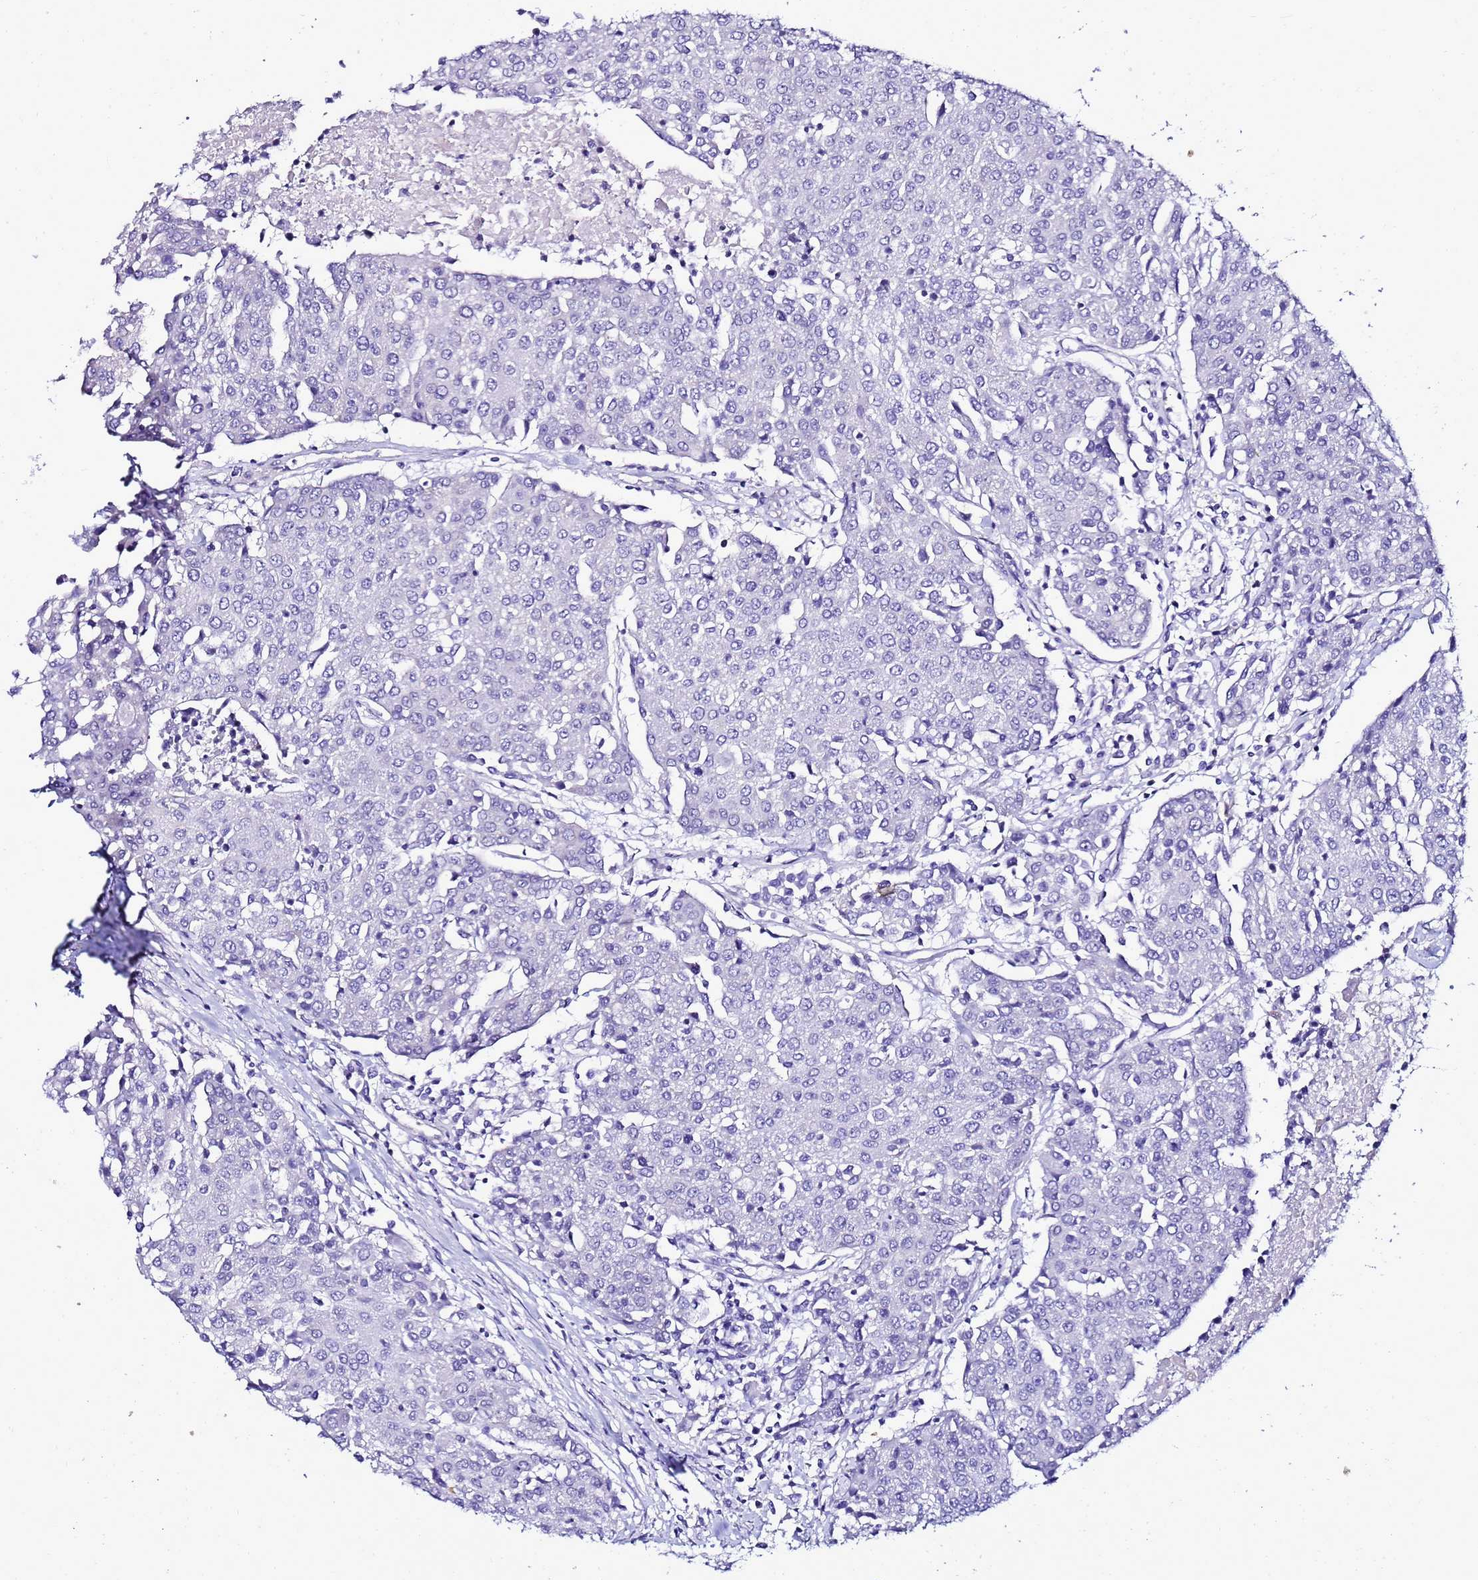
{"staining": {"intensity": "negative", "quantity": "none", "location": "none"}, "tissue": "urothelial cancer", "cell_type": "Tumor cells", "image_type": "cancer", "snomed": [{"axis": "morphology", "description": "Urothelial carcinoma, High grade"}, {"axis": "topography", "description": "Urinary bladder"}], "caption": "Immunohistochemical staining of urothelial cancer demonstrates no significant positivity in tumor cells. (Brightfield microscopy of DAB (3,3'-diaminobenzidine) immunohistochemistry (IHC) at high magnification).", "gene": "FAM166B", "patient": {"sex": "female", "age": 85}}